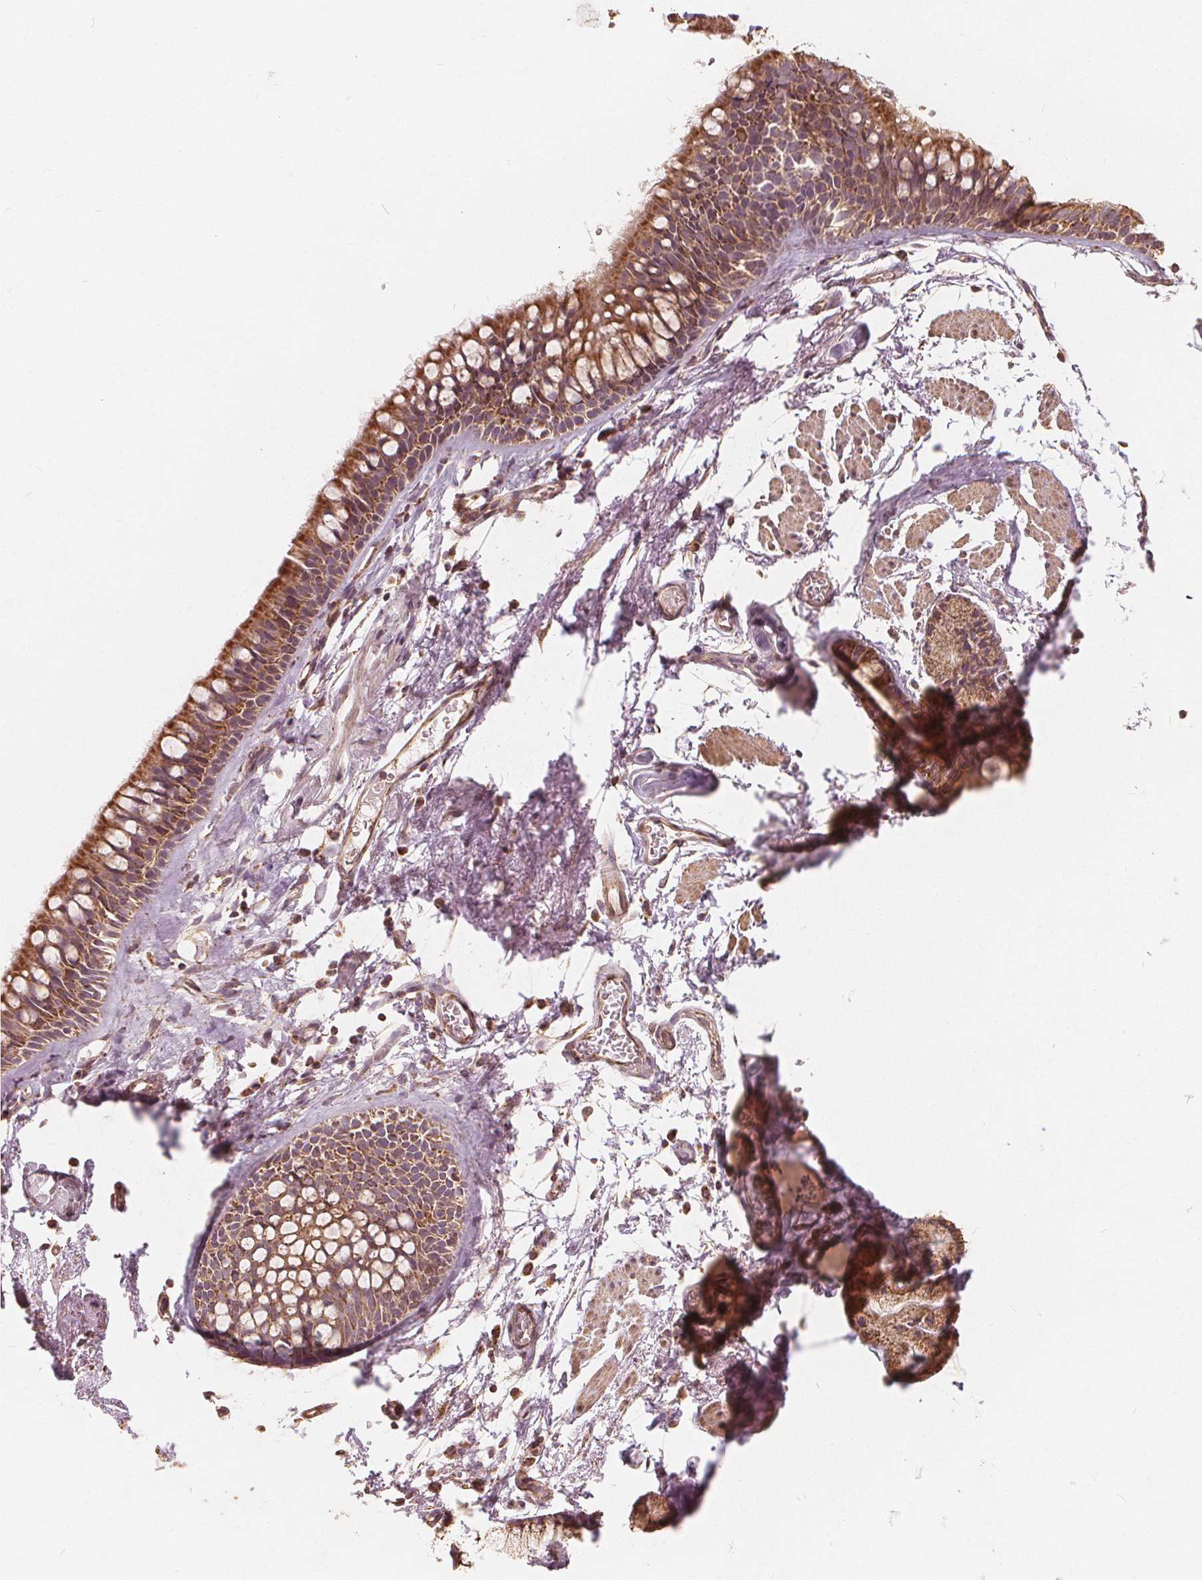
{"staining": {"intensity": "moderate", "quantity": "25%-75%", "location": "nuclear"}, "tissue": "adipose tissue", "cell_type": "Adipocytes", "image_type": "normal", "snomed": [{"axis": "morphology", "description": "Normal tissue, NOS"}, {"axis": "topography", "description": "Cartilage tissue"}, {"axis": "topography", "description": "Bronchus"}], "caption": "An IHC histopathology image of benign tissue is shown. Protein staining in brown labels moderate nuclear positivity in adipose tissue within adipocytes. (IHC, brightfield microscopy, high magnification).", "gene": "PEX26", "patient": {"sex": "female", "age": 79}}